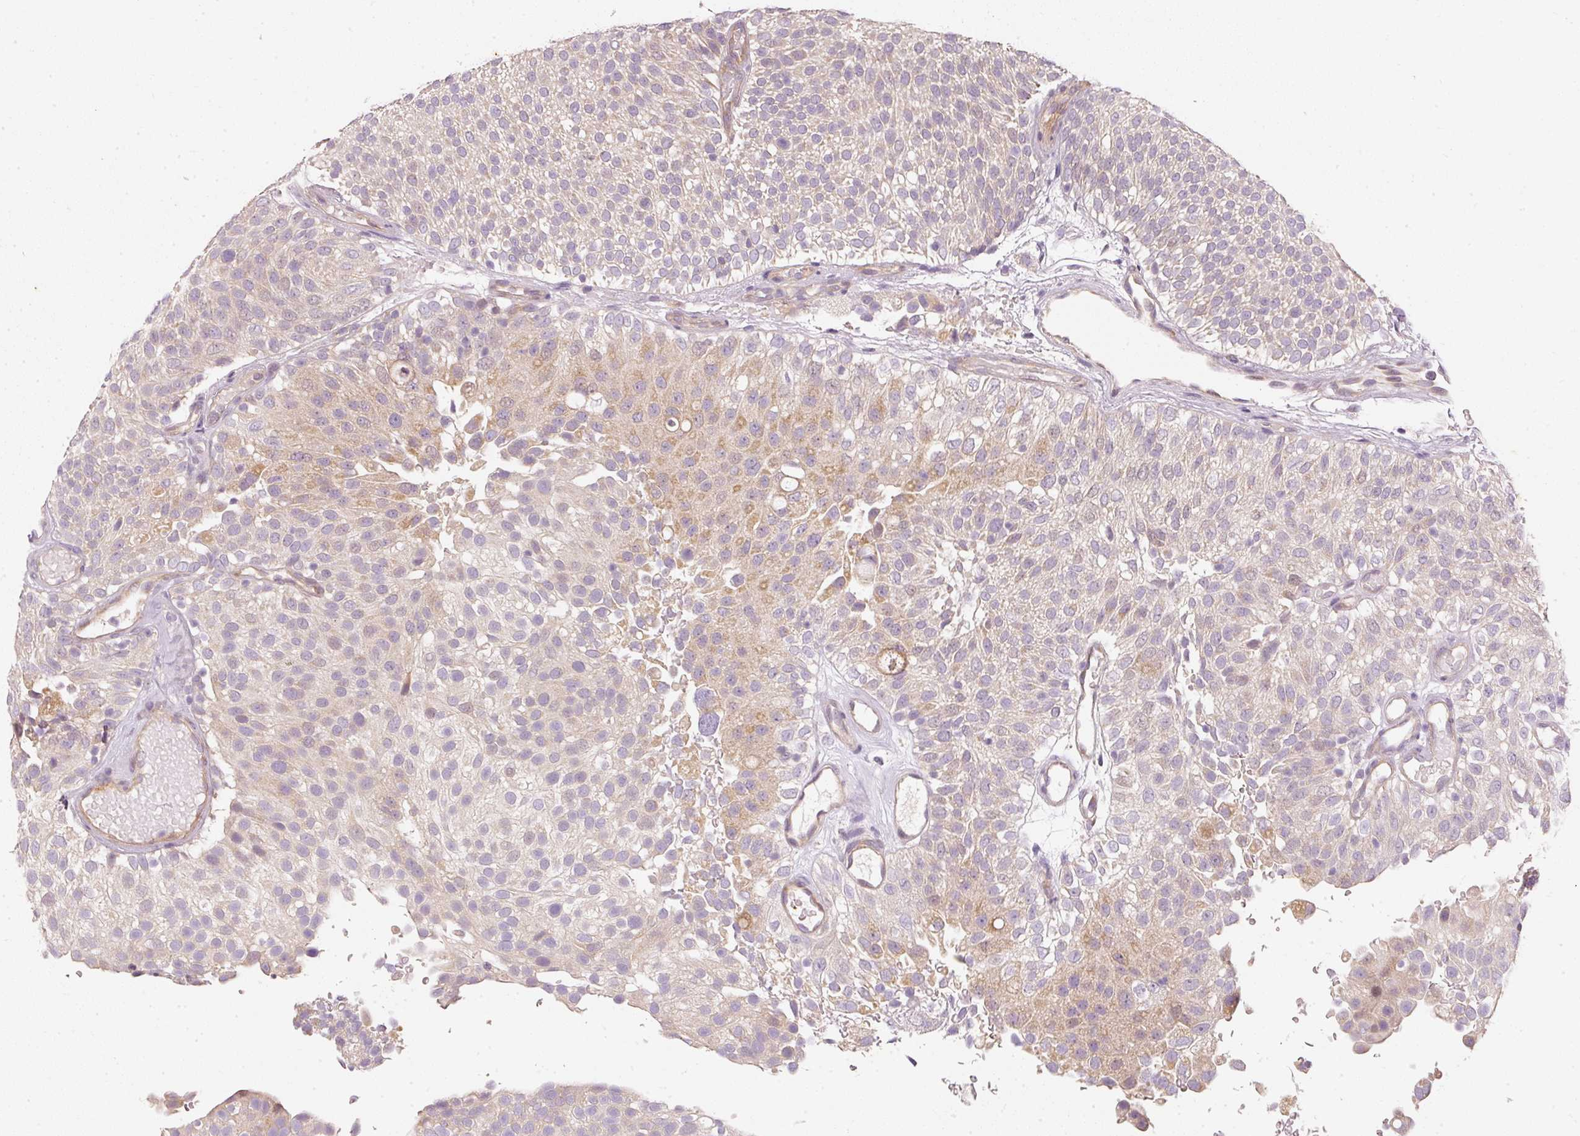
{"staining": {"intensity": "weak", "quantity": "25%-75%", "location": "cytoplasmic/membranous"}, "tissue": "urothelial cancer", "cell_type": "Tumor cells", "image_type": "cancer", "snomed": [{"axis": "morphology", "description": "Urothelial carcinoma, Low grade"}, {"axis": "topography", "description": "Urinary bladder"}], "caption": "IHC image of urothelial carcinoma (low-grade) stained for a protein (brown), which demonstrates low levels of weak cytoplasmic/membranous positivity in about 25%-75% of tumor cells.", "gene": "RGL2", "patient": {"sex": "male", "age": 78}}